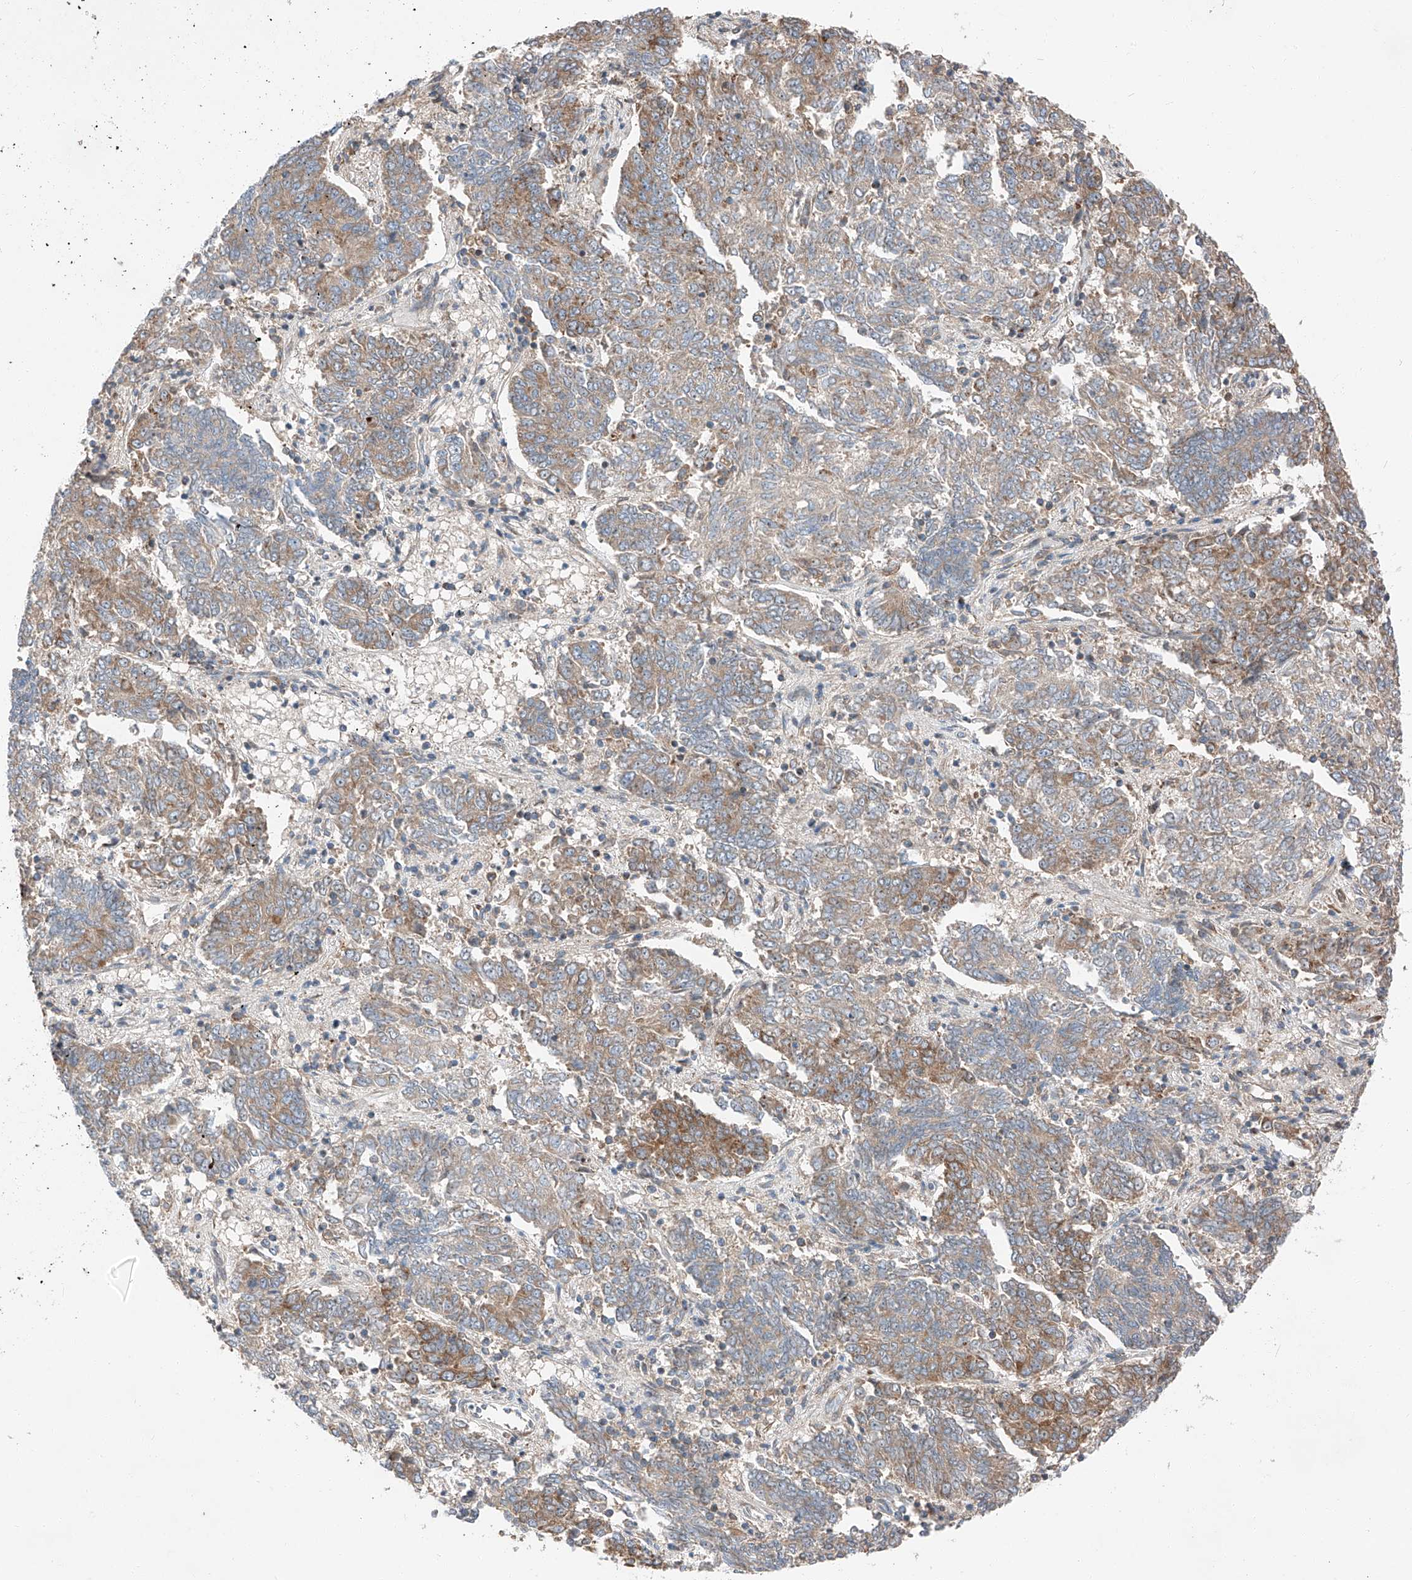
{"staining": {"intensity": "moderate", "quantity": "25%-75%", "location": "cytoplasmic/membranous"}, "tissue": "endometrial cancer", "cell_type": "Tumor cells", "image_type": "cancer", "snomed": [{"axis": "morphology", "description": "Adenocarcinoma, NOS"}, {"axis": "topography", "description": "Endometrium"}], "caption": "Moderate cytoplasmic/membranous protein expression is appreciated in about 25%-75% of tumor cells in endometrial cancer (adenocarcinoma).", "gene": "ZC3H15", "patient": {"sex": "female", "age": 80}}